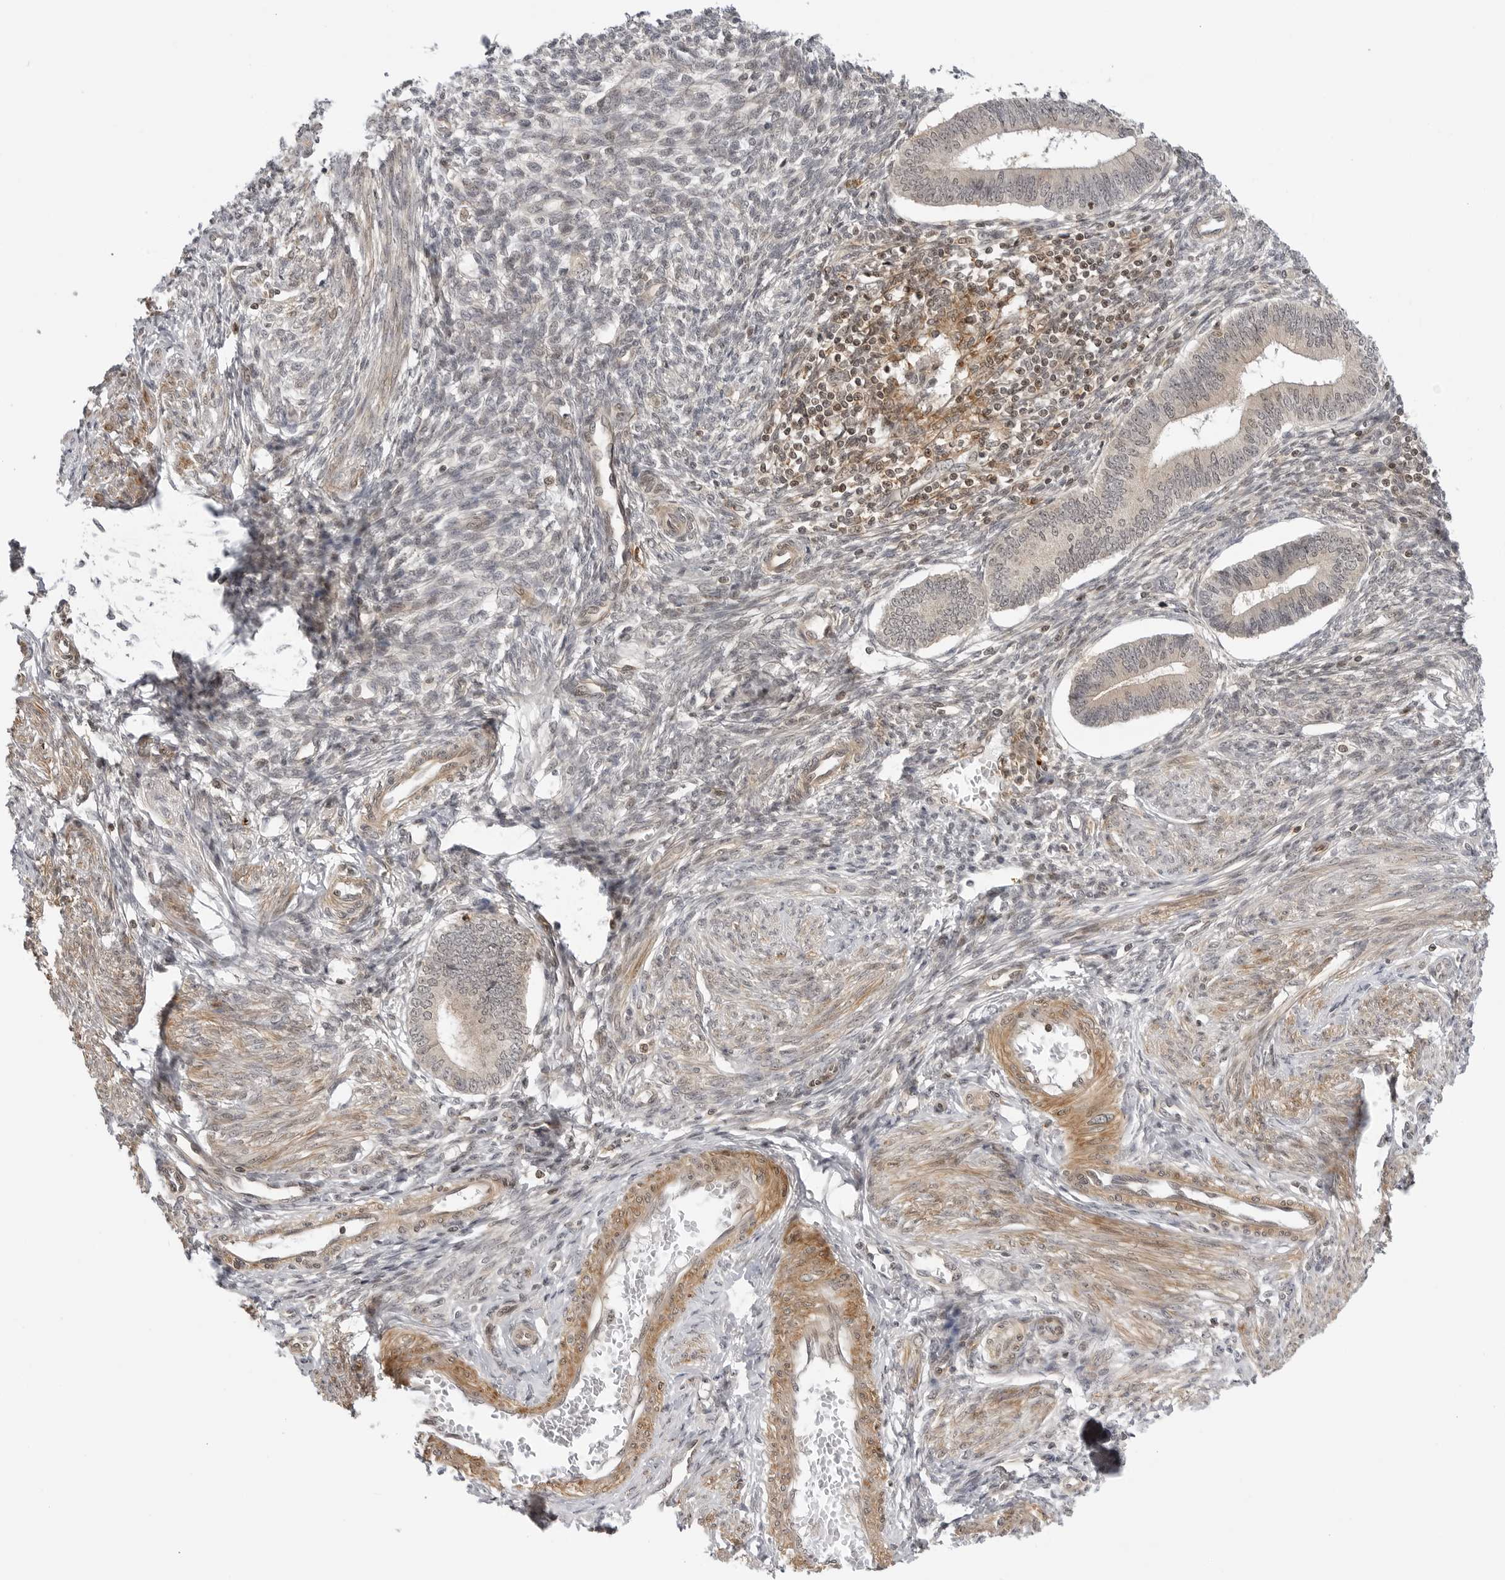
{"staining": {"intensity": "weak", "quantity": "<25%", "location": "cytoplasmic/membranous,nuclear"}, "tissue": "endometrium", "cell_type": "Cells in endometrial stroma", "image_type": "normal", "snomed": [{"axis": "morphology", "description": "Normal tissue, NOS"}, {"axis": "topography", "description": "Endometrium"}], "caption": "IHC photomicrograph of normal endometrium stained for a protein (brown), which reveals no expression in cells in endometrial stroma.", "gene": "MAP2K5", "patient": {"sex": "female", "age": 46}}